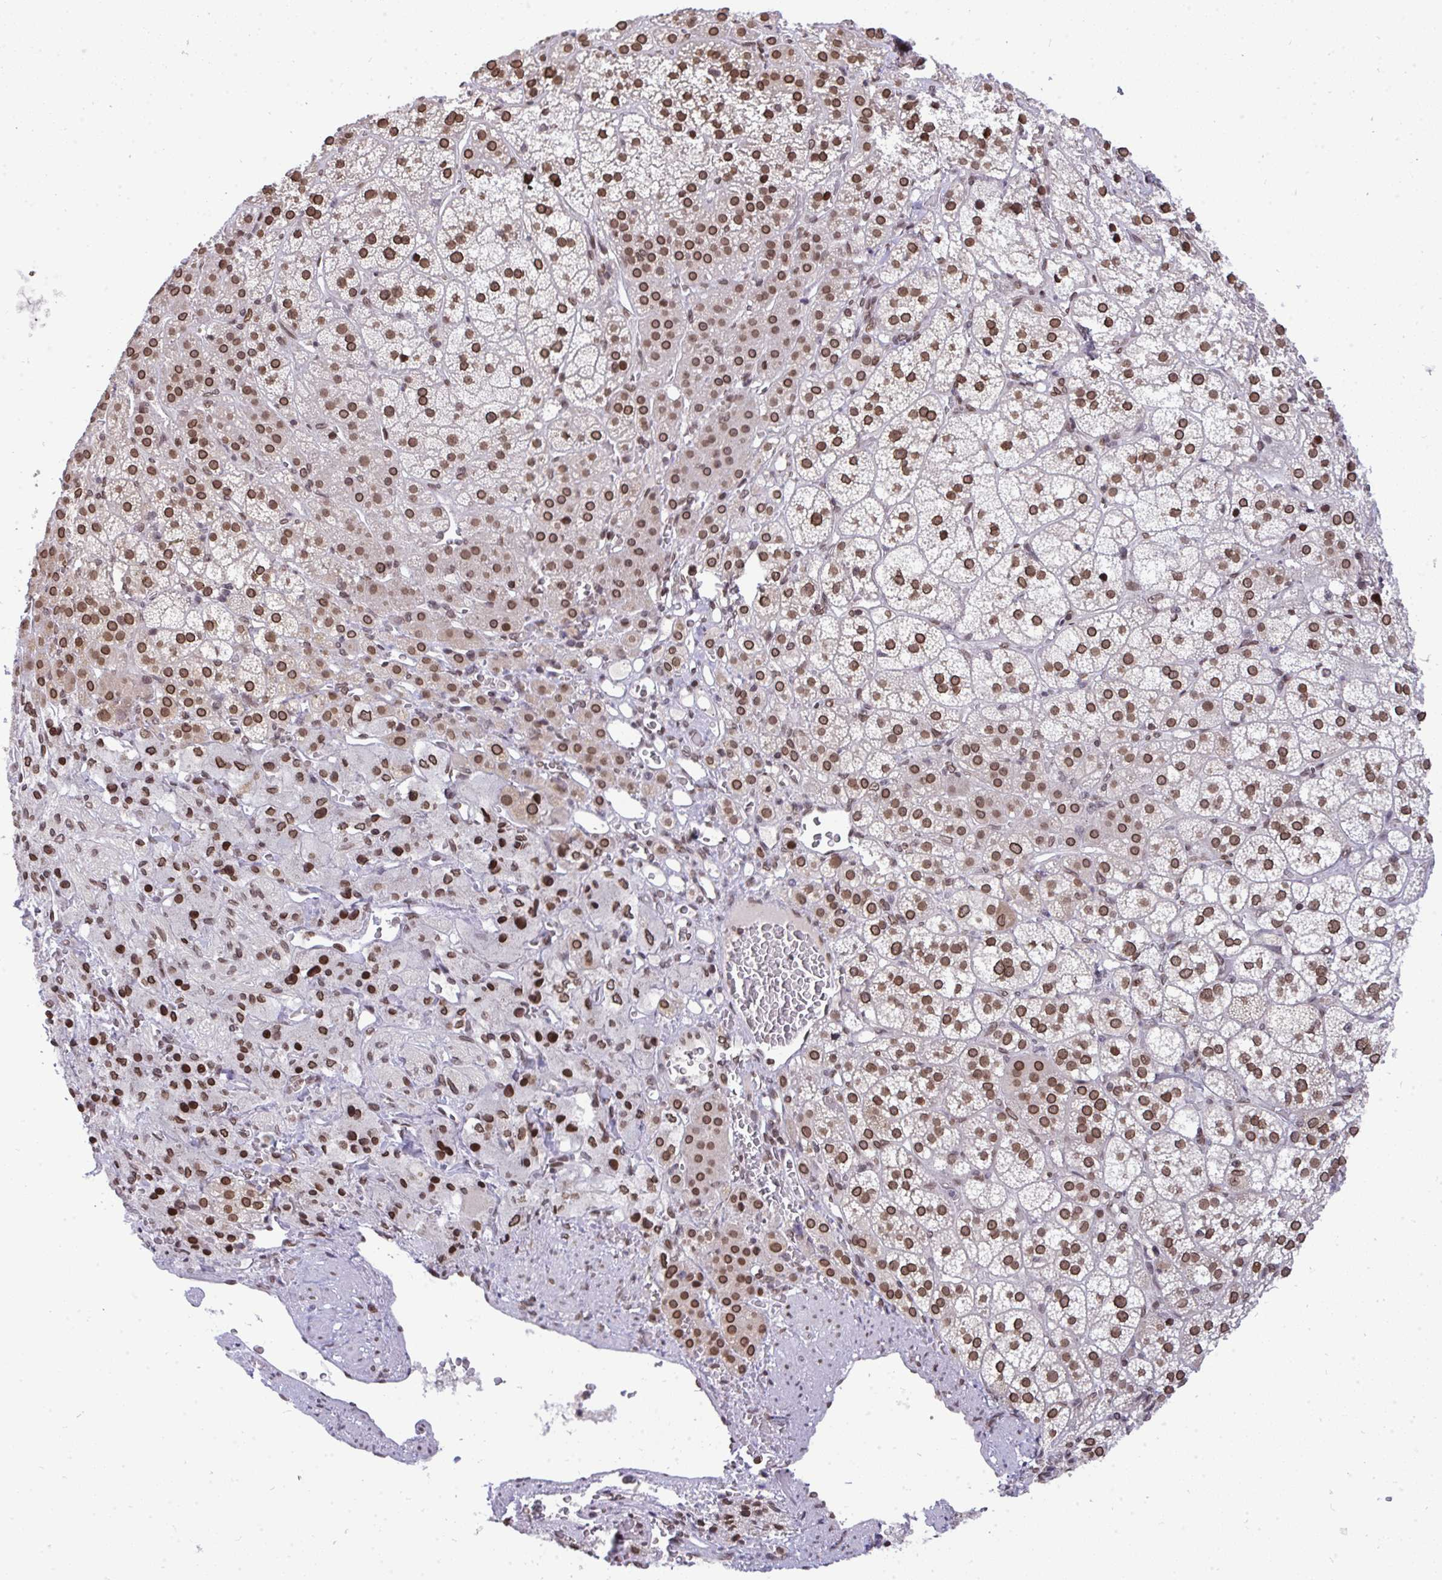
{"staining": {"intensity": "moderate", "quantity": ">75%", "location": "nuclear"}, "tissue": "adrenal gland", "cell_type": "Glandular cells", "image_type": "normal", "snomed": [{"axis": "morphology", "description": "Normal tissue, NOS"}, {"axis": "topography", "description": "Adrenal gland"}], "caption": "Adrenal gland was stained to show a protein in brown. There is medium levels of moderate nuclear expression in about >75% of glandular cells. Using DAB (brown) and hematoxylin (blue) stains, captured at high magnification using brightfield microscopy.", "gene": "JPT1", "patient": {"sex": "female", "age": 60}}